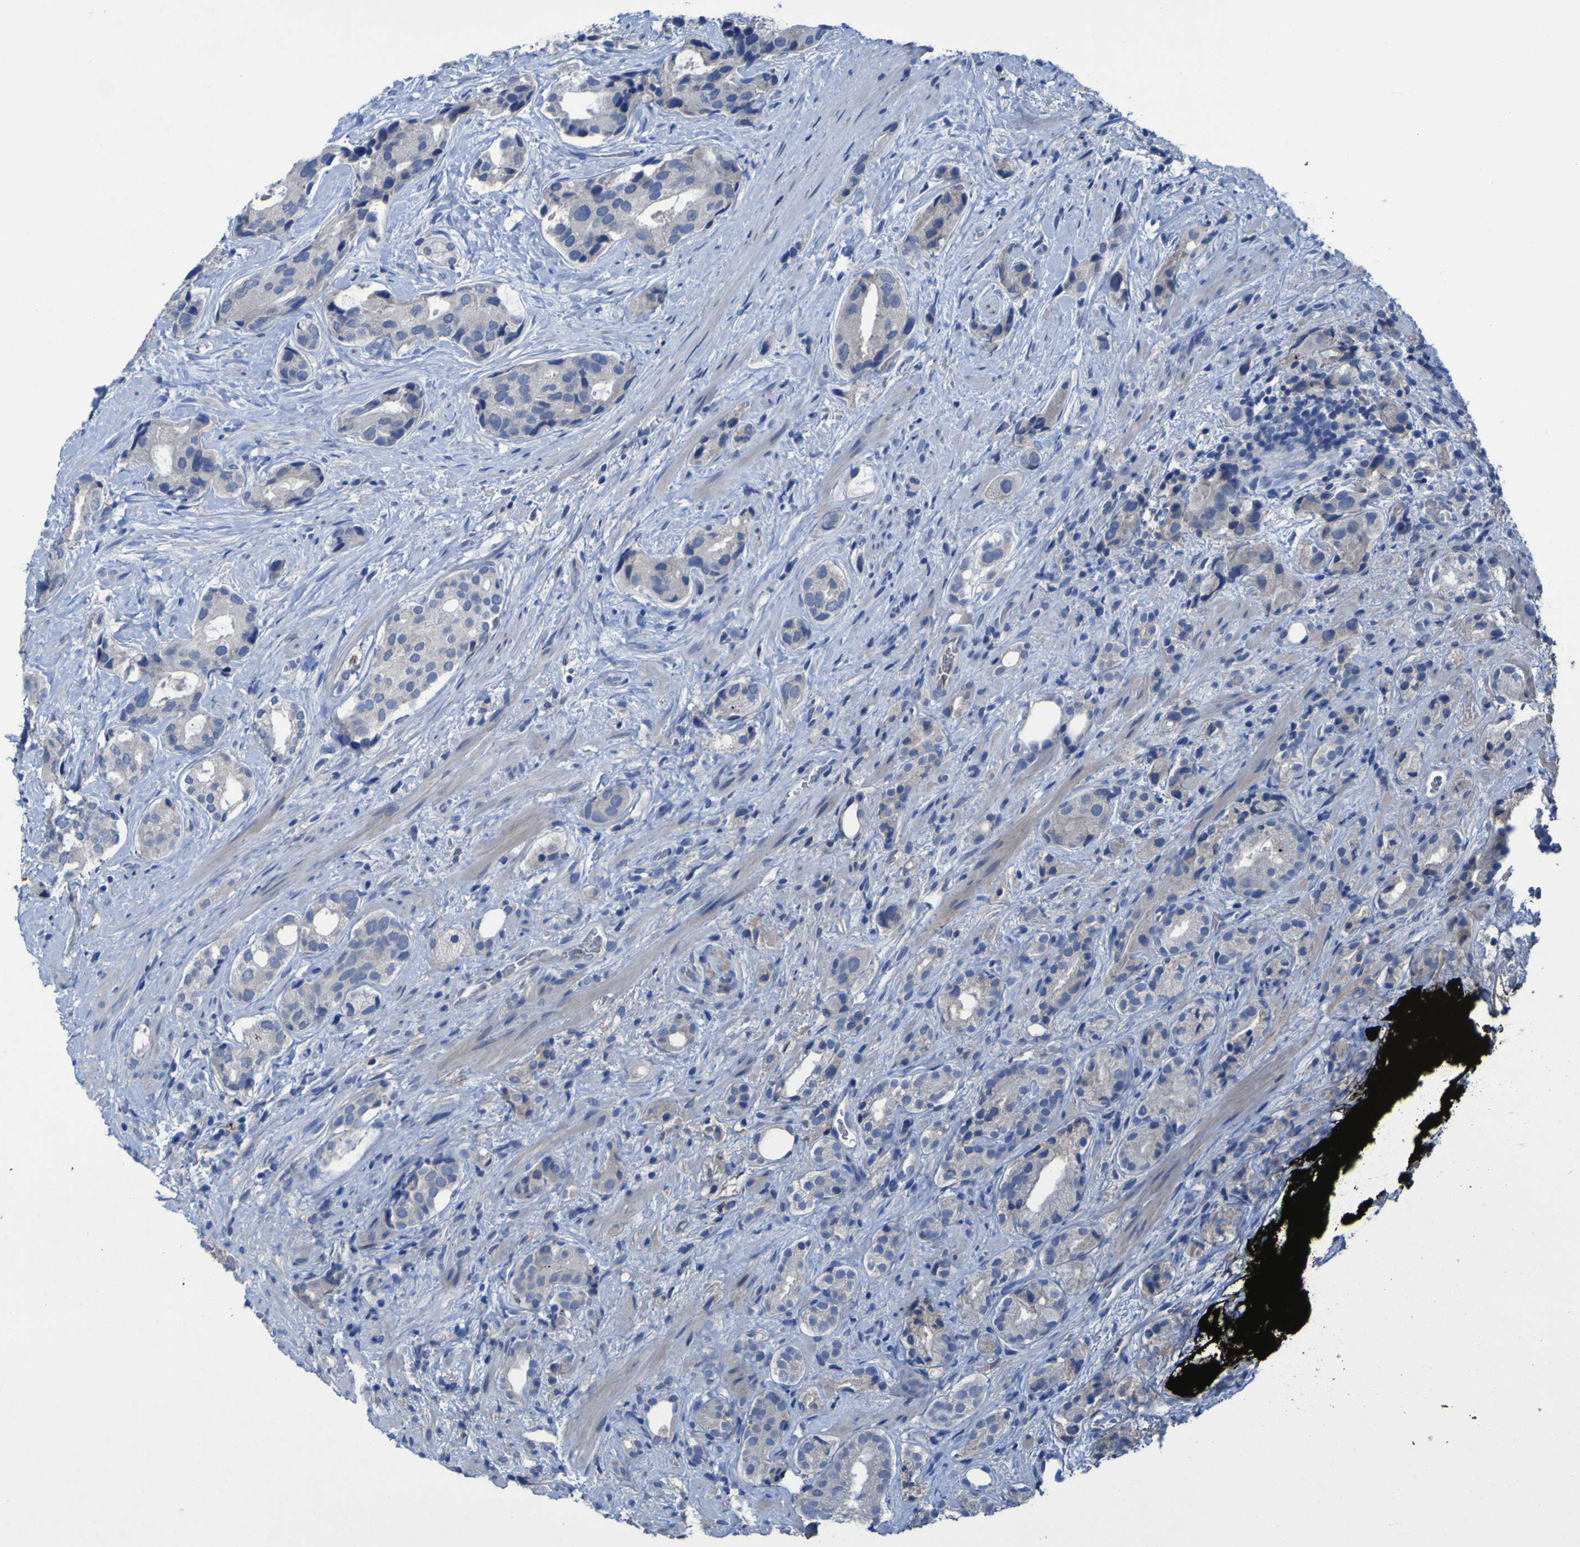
{"staining": {"intensity": "negative", "quantity": "none", "location": "none"}, "tissue": "prostate cancer", "cell_type": "Tumor cells", "image_type": "cancer", "snomed": [{"axis": "morphology", "description": "Adenocarcinoma, High grade"}, {"axis": "topography", "description": "Prostate"}], "caption": "Photomicrograph shows no protein positivity in tumor cells of prostate cancer tissue. The staining was performed using DAB (3,3'-diaminobenzidine) to visualize the protein expression in brown, while the nuclei were stained in blue with hematoxylin (Magnification: 20x).", "gene": "SGK2", "patient": {"sex": "male", "age": 71}}